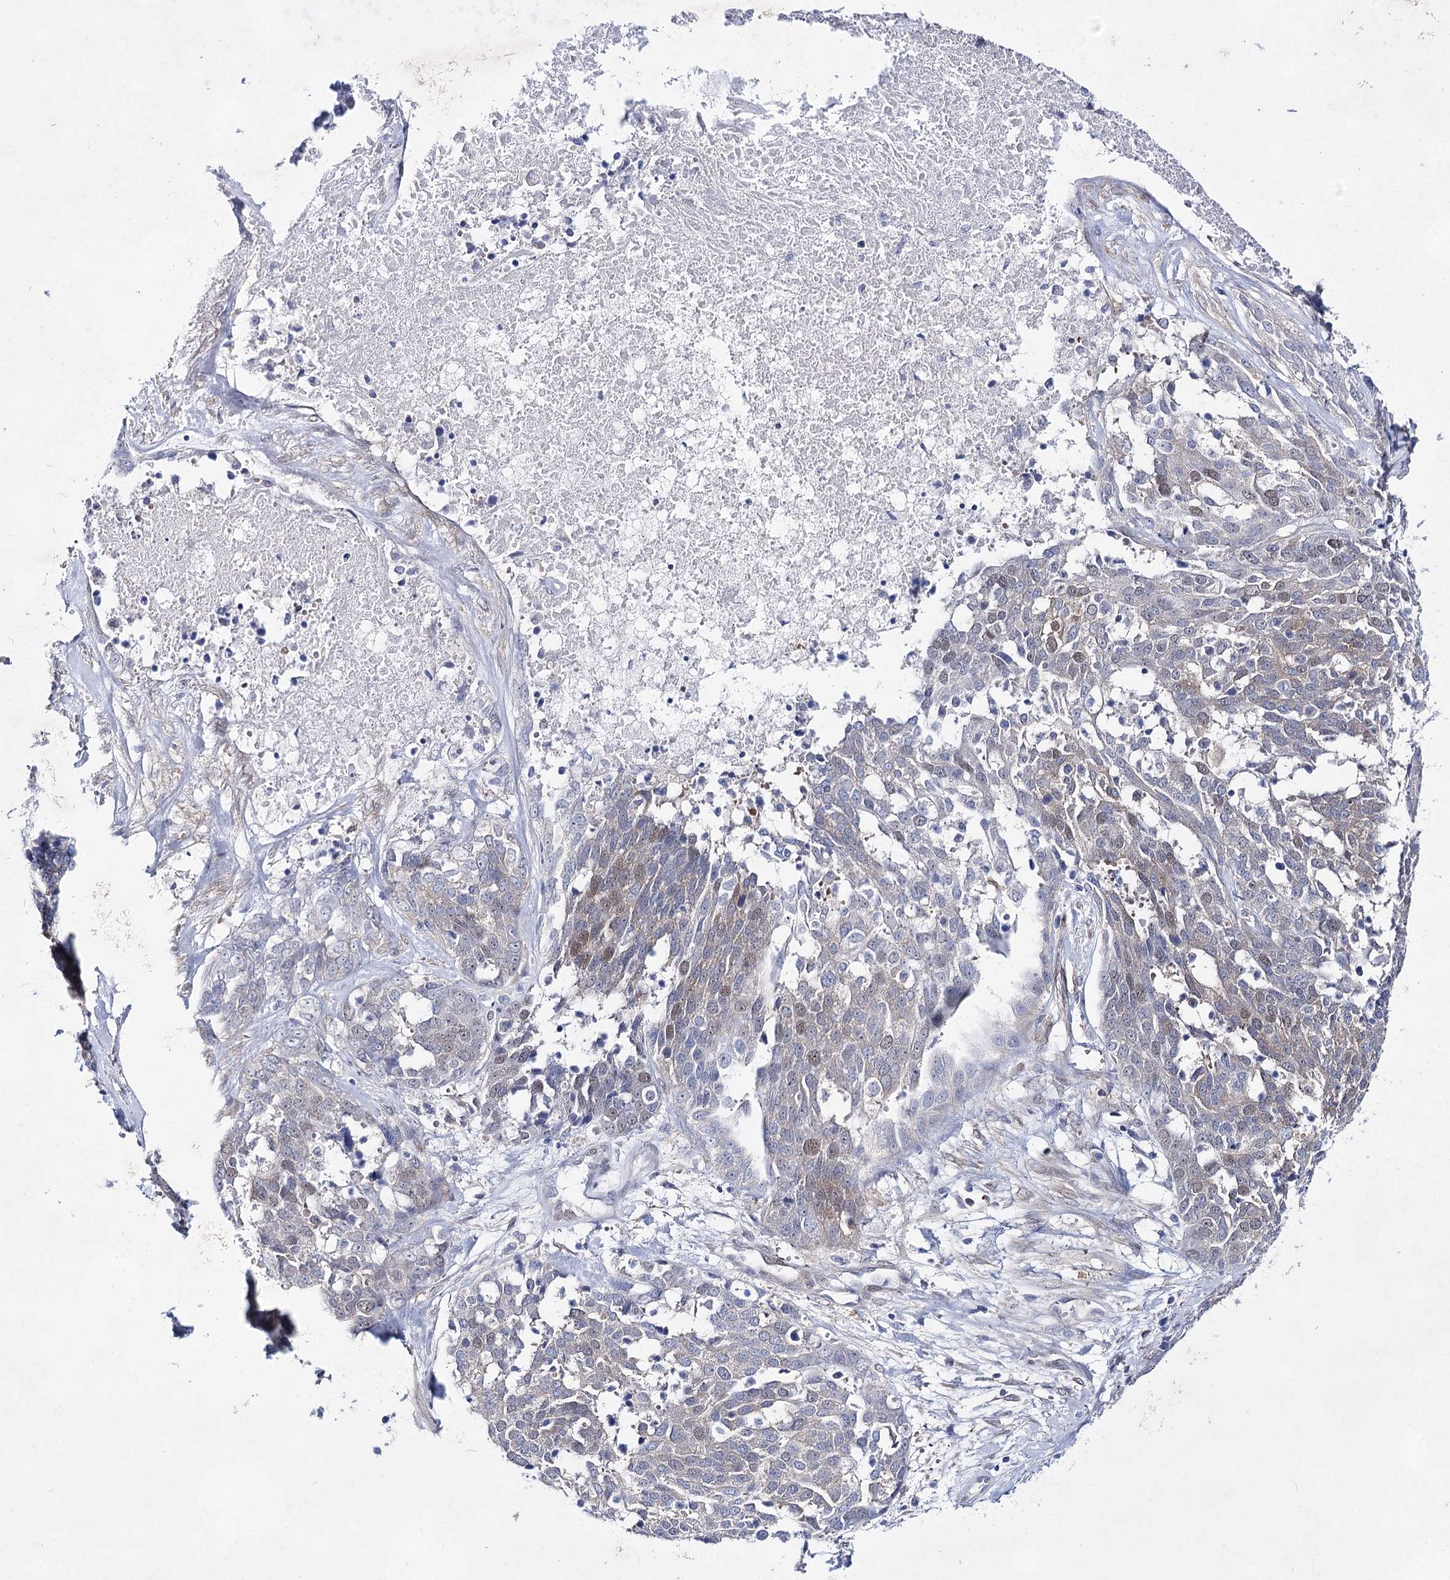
{"staining": {"intensity": "moderate", "quantity": "<25%", "location": "nuclear"}, "tissue": "ovarian cancer", "cell_type": "Tumor cells", "image_type": "cancer", "snomed": [{"axis": "morphology", "description": "Cystadenocarcinoma, serous, NOS"}, {"axis": "topography", "description": "Ovary"}], "caption": "IHC micrograph of ovarian cancer stained for a protein (brown), which exhibits low levels of moderate nuclear staining in approximately <25% of tumor cells.", "gene": "UGDH", "patient": {"sex": "female", "age": 44}}